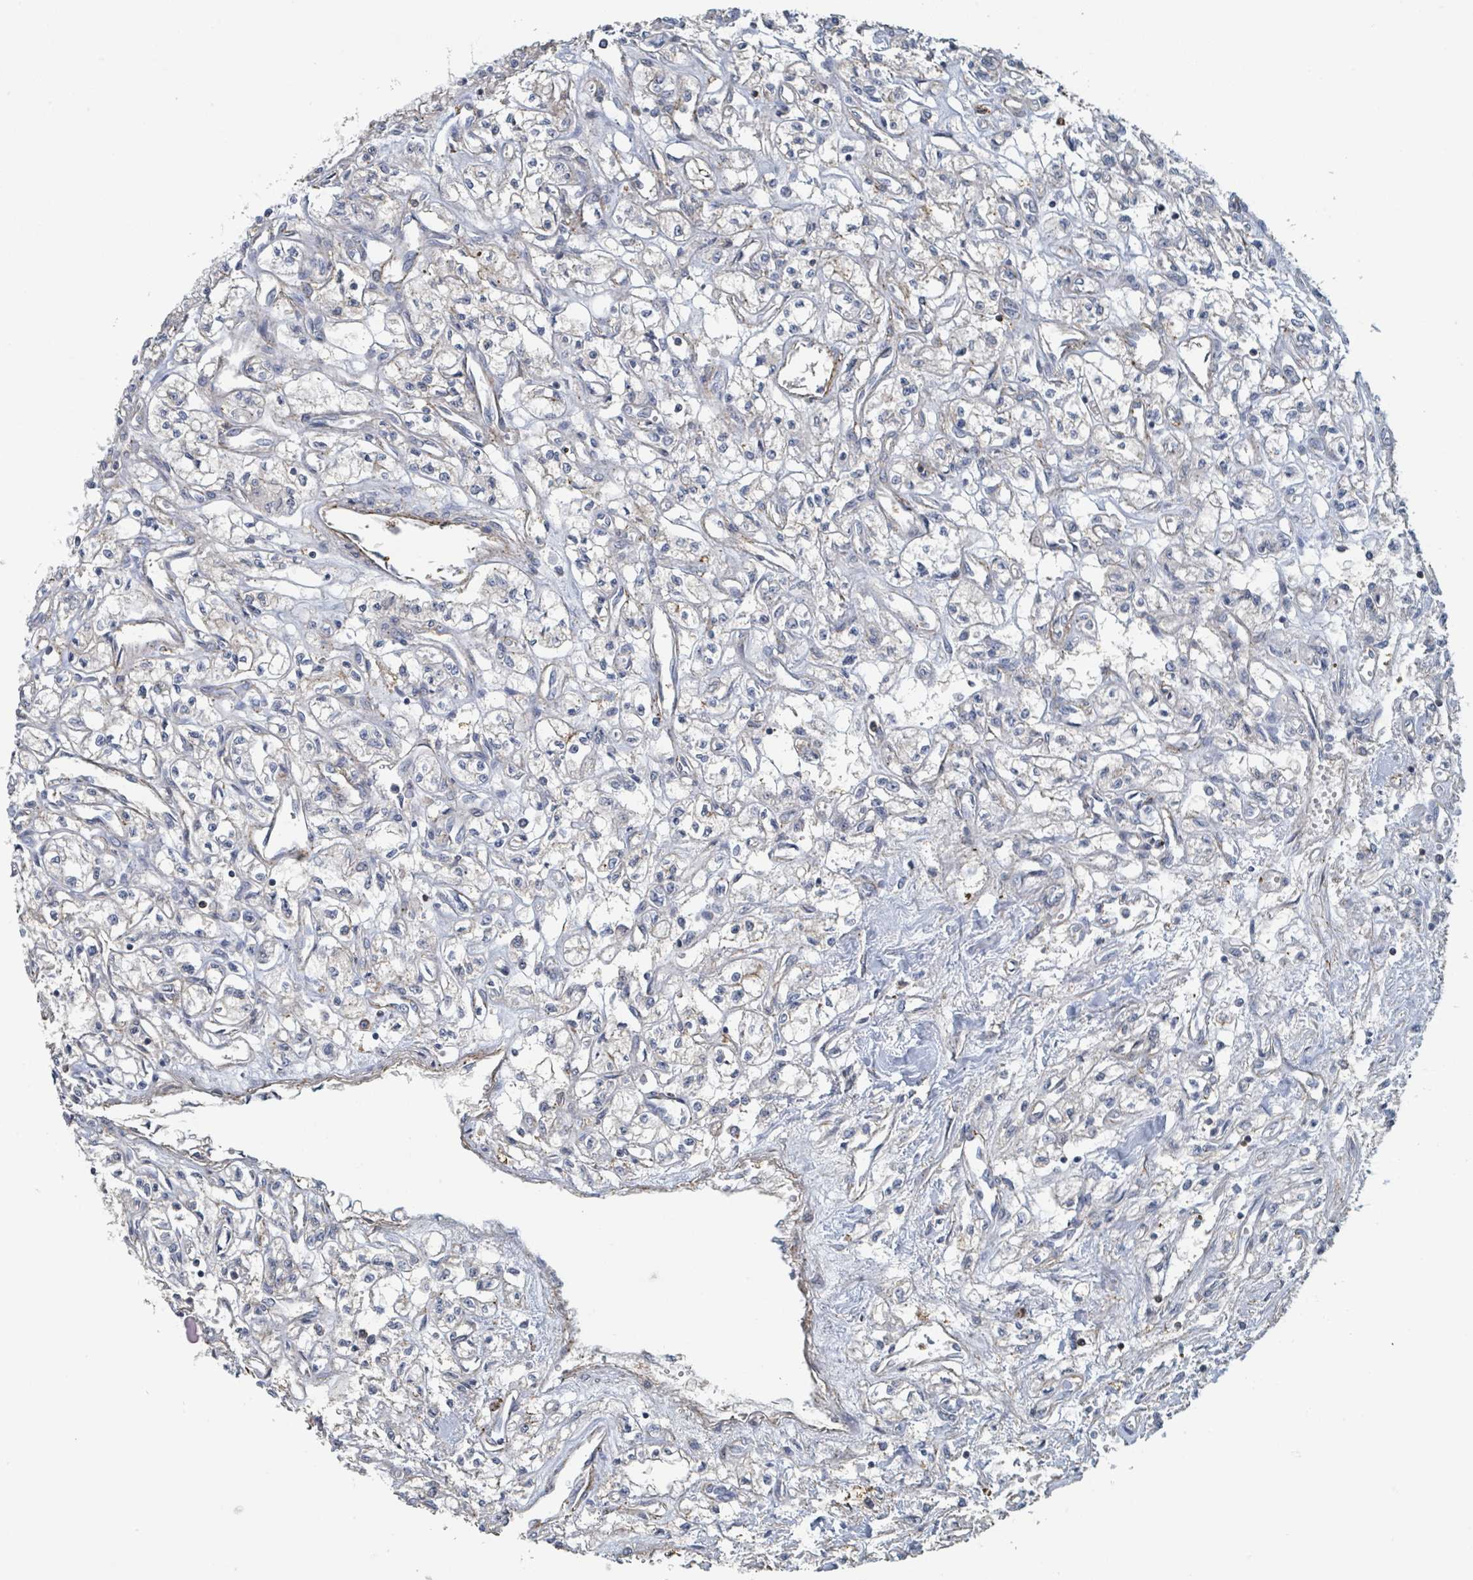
{"staining": {"intensity": "negative", "quantity": "none", "location": "none"}, "tissue": "renal cancer", "cell_type": "Tumor cells", "image_type": "cancer", "snomed": [{"axis": "morphology", "description": "Adenocarcinoma, NOS"}, {"axis": "topography", "description": "Kidney"}], "caption": "There is no significant staining in tumor cells of renal cancer (adenocarcinoma).", "gene": "LRRC42", "patient": {"sex": "male", "age": 56}}